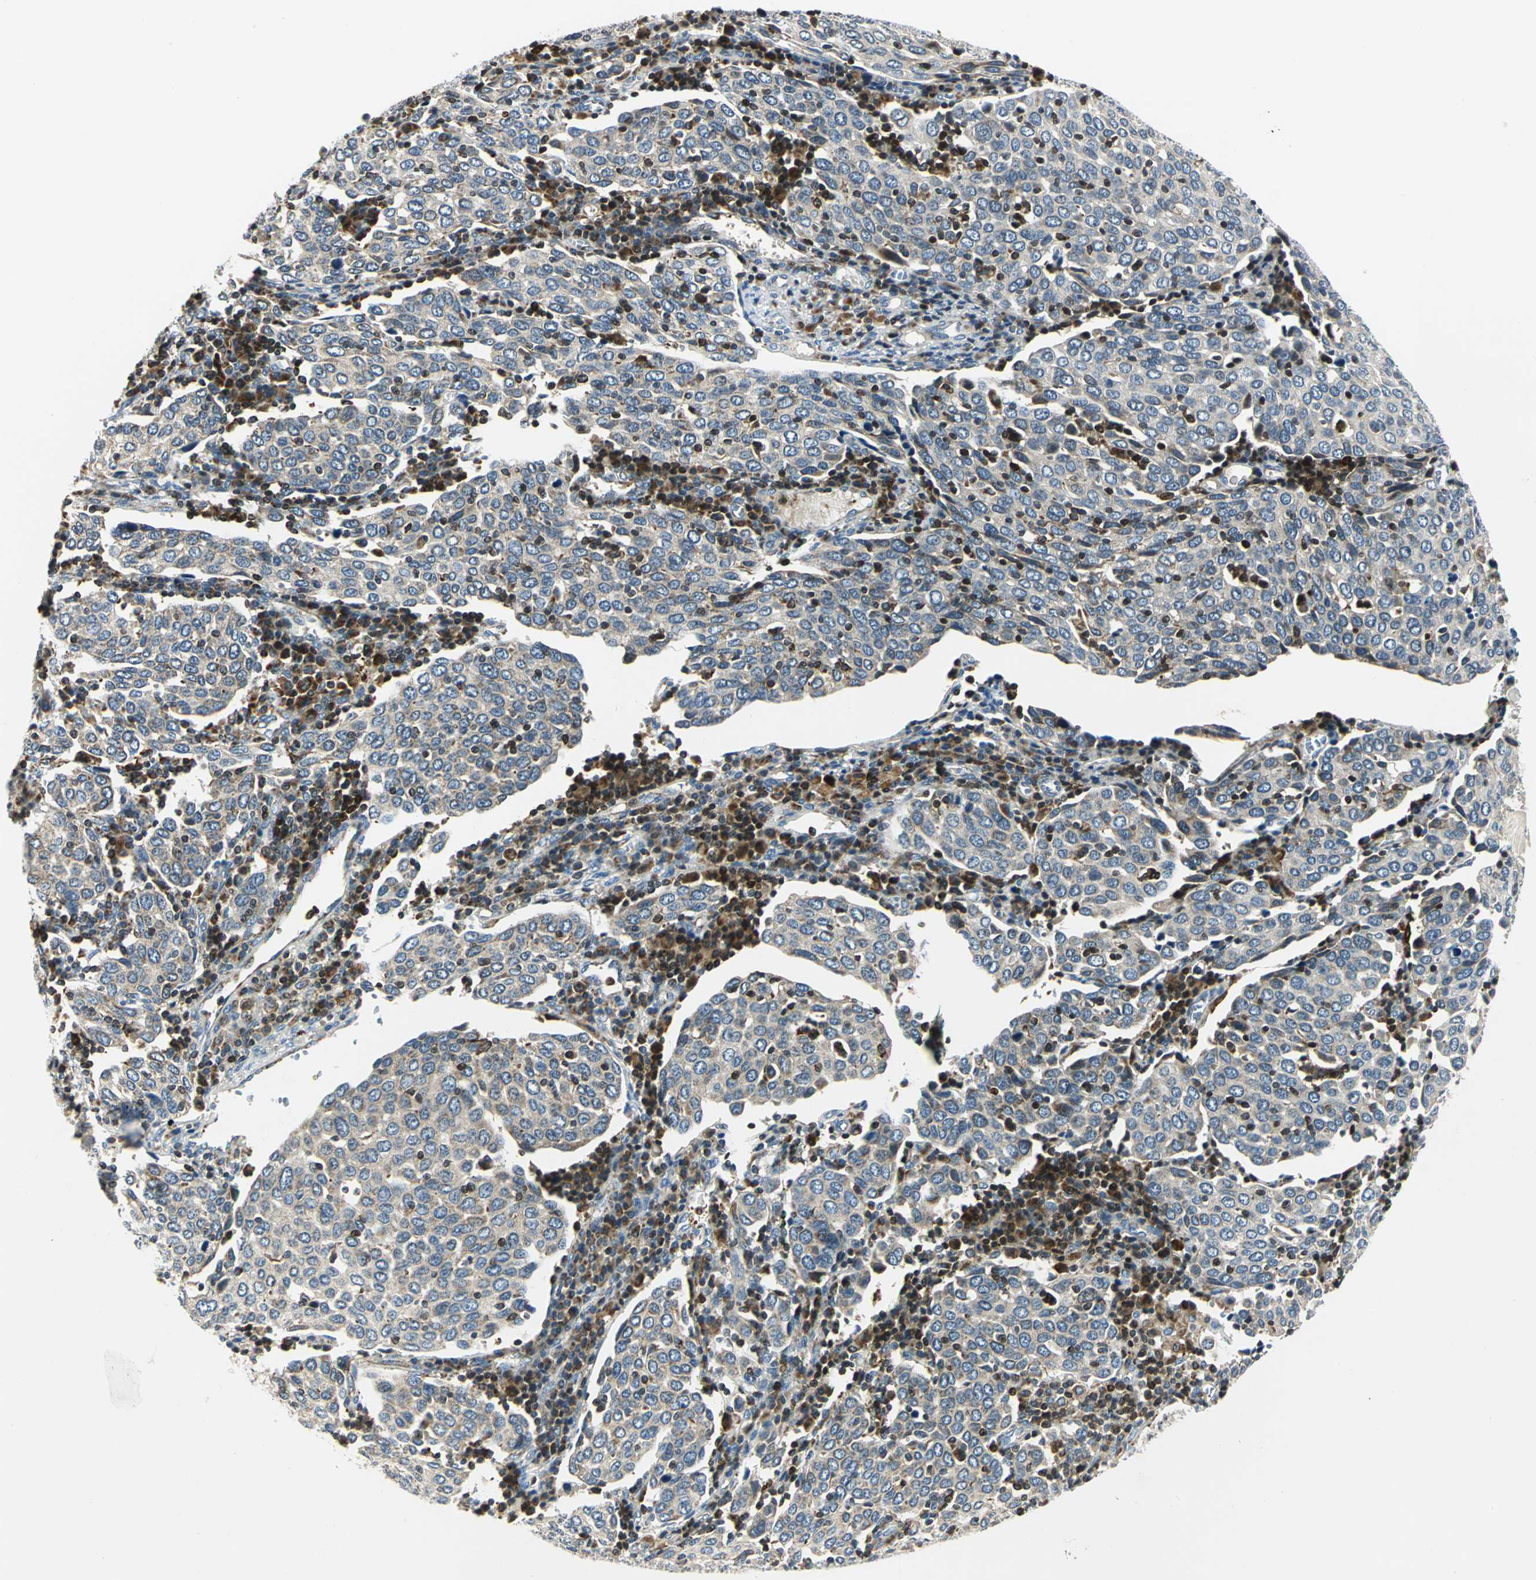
{"staining": {"intensity": "negative", "quantity": "none", "location": "none"}, "tissue": "cervical cancer", "cell_type": "Tumor cells", "image_type": "cancer", "snomed": [{"axis": "morphology", "description": "Squamous cell carcinoma, NOS"}, {"axis": "topography", "description": "Cervix"}], "caption": "This is a histopathology image of immunohistochemistry staining of squamous cell carcinoma (cervical), which shows no expression in tumor cells. (DAB (3,3'-diaminobenzidine) immunohistochemistry (IHC) with hematoxylin counter stain).", "gene": "USP40", "patient": {"sex": "female", "age": 40}}